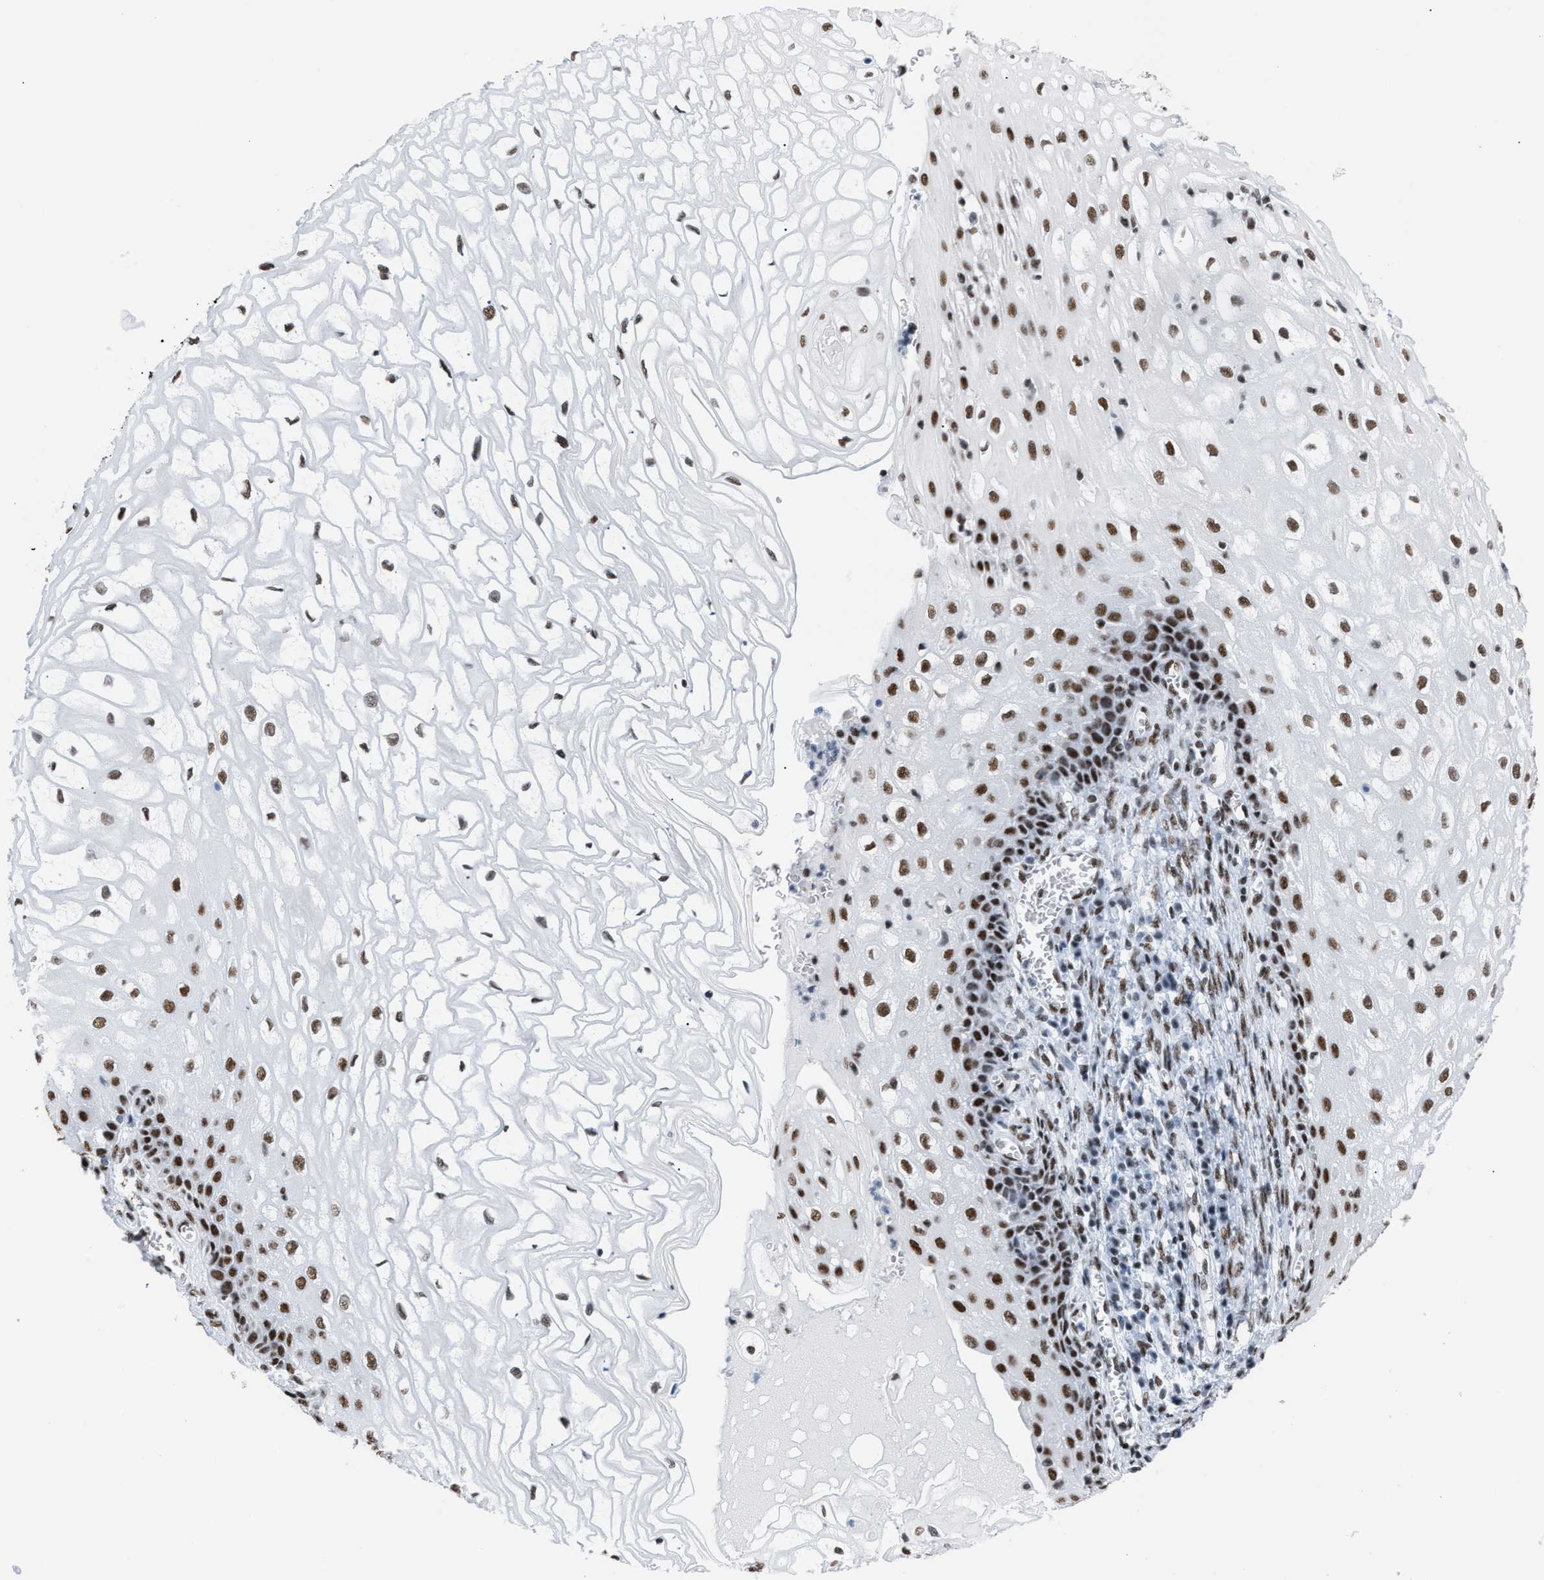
{"staining": {"intensity": "strong", "quantity": ">75%", "location": "nuclear"}, "tissue": "cervical cancer", "cell_type": "Tumor cells", "image_type": "cancer", "snomed": [{"axis": "morphology", "description": "Adenocarcinoma, NOS"}, {"axis": "topography", "description": "Cervix"}], "caption": "Brown immunohistochemical staining in cervical adenocarcinoma shows strong nuclear expression in about >75% of tumor cells.", "gene": "CCAR2", "patient": {"sex": "female", "age": 44}}